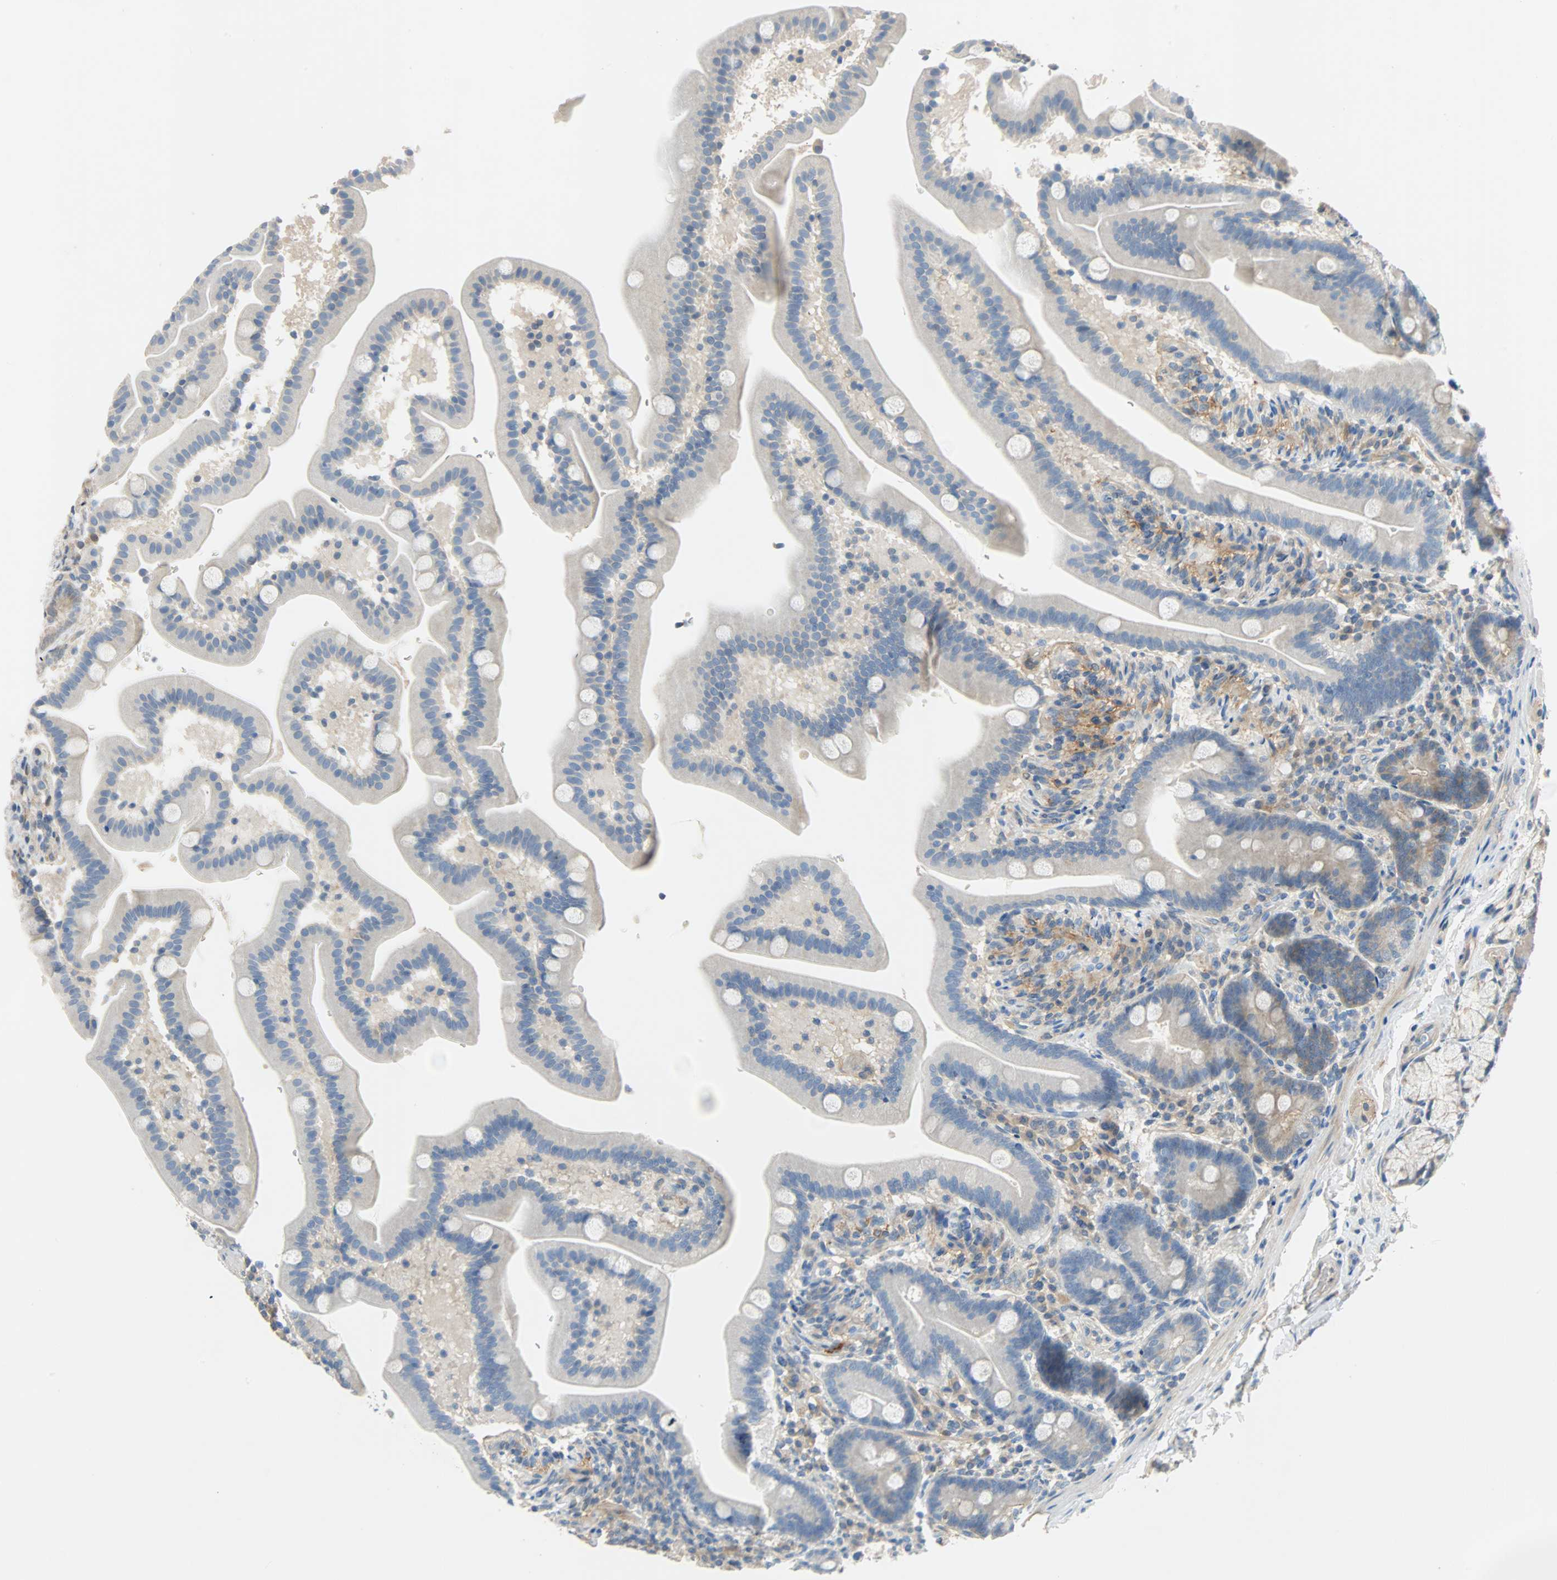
{"staining": {"intensity": "negative", "quantity": "none", "location": "none"}, "tissue": "duodenum", "cell_type": "Glandular cells", "image_type": "normal", "snomed": [{"axis": "morphology", "description": "Normal tissue, NOS"}, {"axis": "topography", "description": "Duodenum"}], "caption": "The micrograph reveals no staining of glandular cells in unremarkable duodenum.", "gene": "TNFRSF12A", "patient": {"sex": "male", "age": 54}}